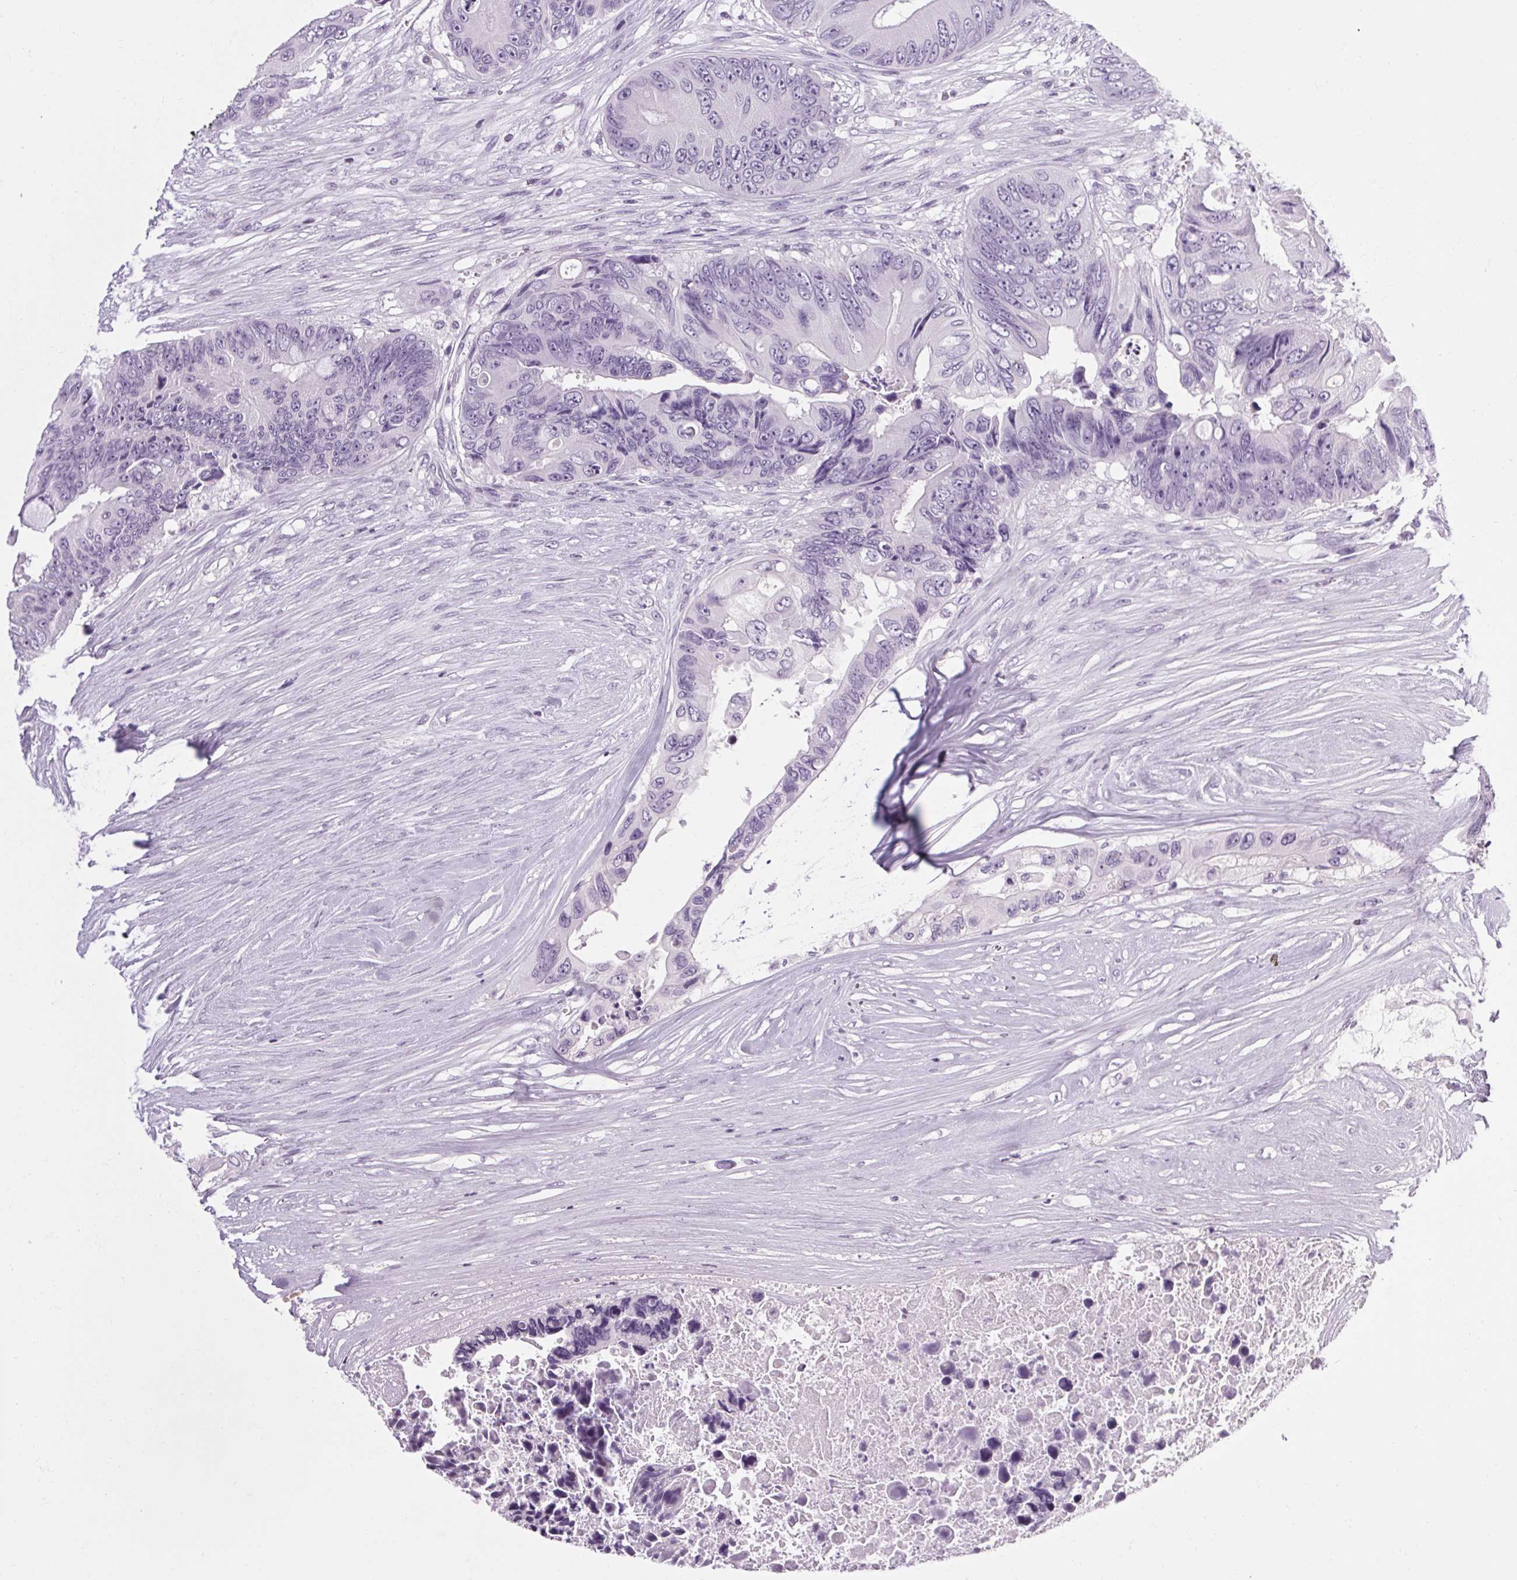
{"staining": {"intensity": "negative", "quantity": "none", "location": "none"}, "tissue": "colorectal cancer", "cell_type": "Tumor cells", "image_type": "cancer", "snomed": [{"axis": "morphology", "description": "Adenocarcinoma, NOS"}, {"axis": "topography", "description": "Colon"}], "caption": "Human colorectal cancer (adenocarcinoma) stained for a protein using immunohistochemistry displays no positivity in tumor cells.", "gene": "POMC", "patient": {"sex": "female", "age": 48}}